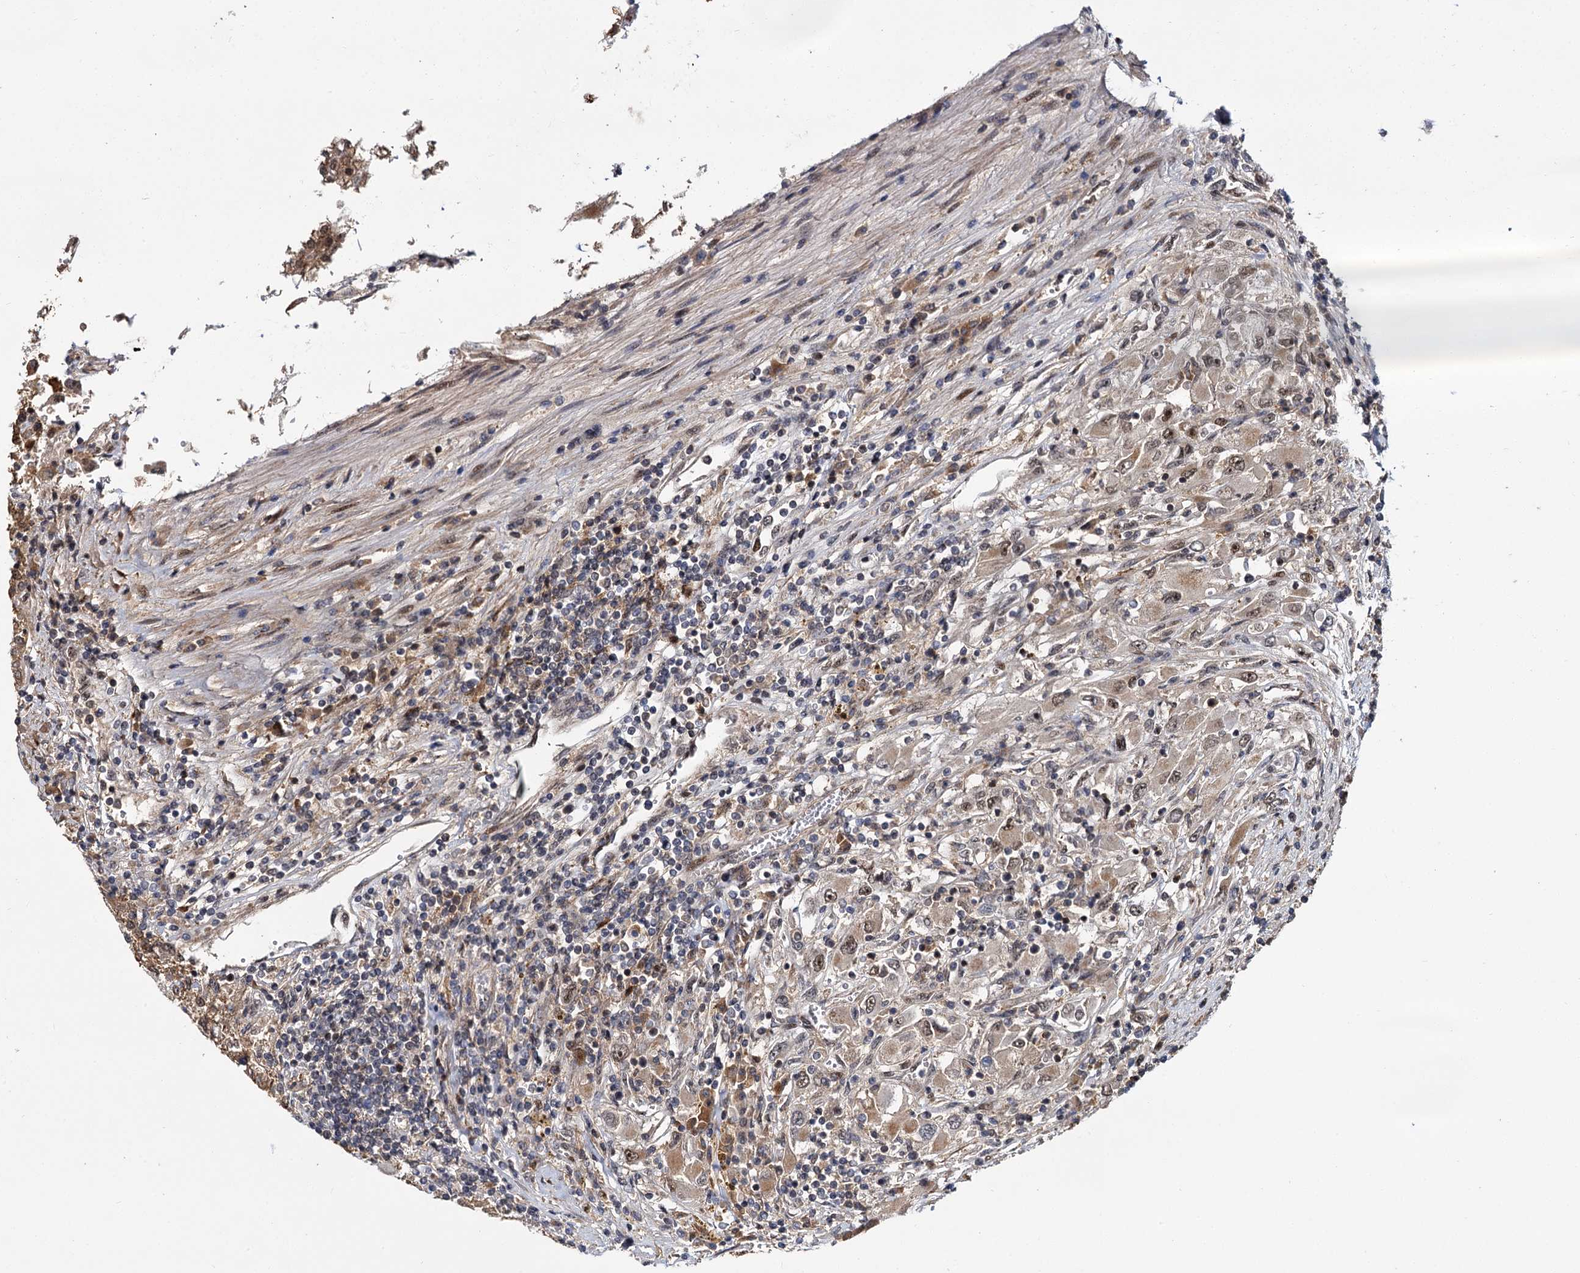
{"staining": {"intensity": "moderate", "quantity": ">75%", "location": "nuclear"}, "tissue": "renal cancer", "cell_type": "Tumor cells", "image_type": "cancer", "snomed": [{"axis": "morphology", "description": "Adenocarcinoma, NOS"}, {"axis": "topography", "description": "Kidney"}], "caption": "Immunohistochemical staining of human renal cancer (adenocarcinoma) shows moderate nuclear protein positivity in approximately >75% of tumor cells.", "gene": "MBD6", "patient": {"sex": "female", "age": 52}}